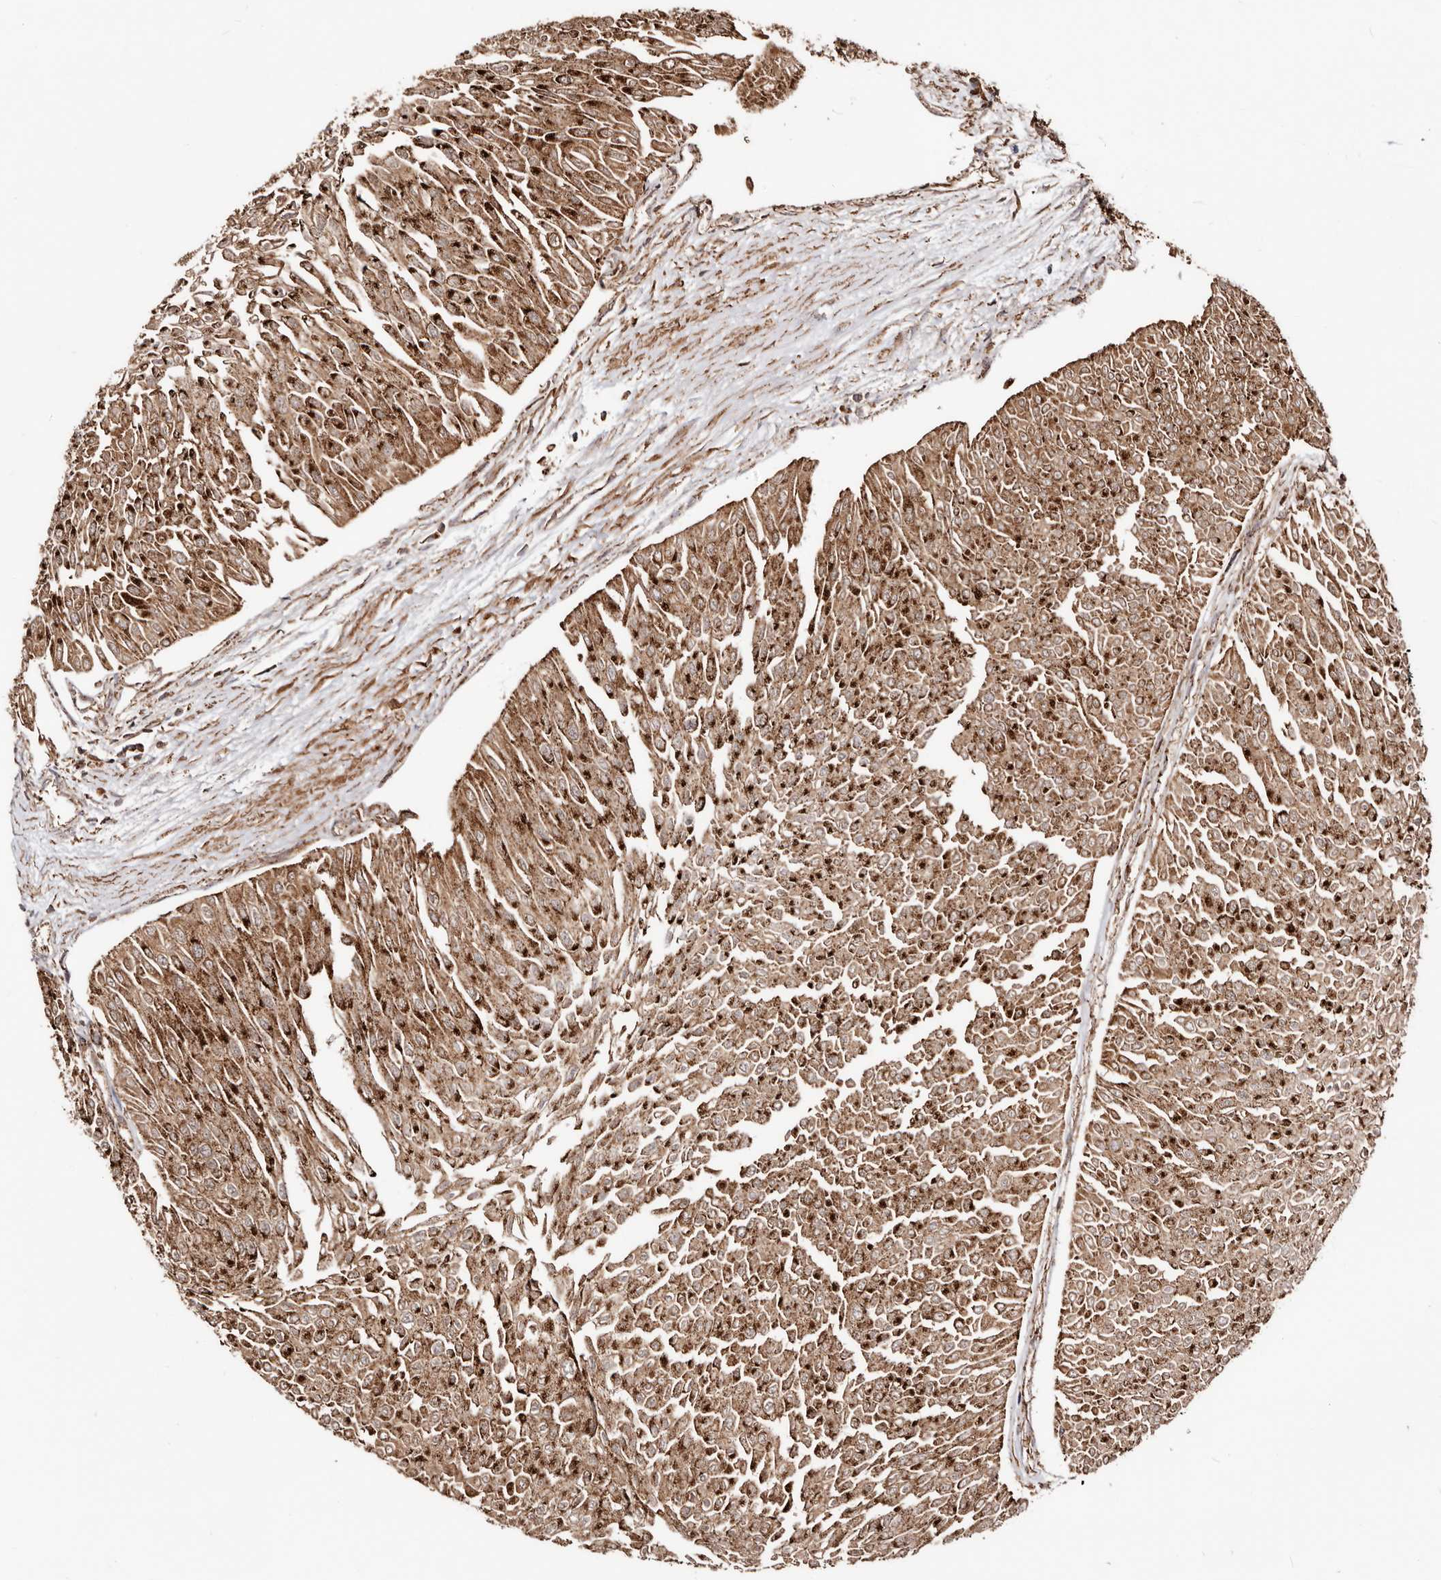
{"staining": {"intensity": "strong", "quantity": ">75%", "location": "cytoplasmic/membranous"}, "tissue": "urothelial cancer", "cell_type": "Tumor cells", "image_type": "cancer", "snomed": [{"axis": "morphology", "description": "Urothelial carcinoma, Low grade"}, {"axis": "topography", "description": "Urinary bladder"}], "caption": "A high amount of strong cytoplasmic/membranous staining is identified in approximately >75% of tumor cells in urothelial carcinoma (low-grade) tissue.", "gene": "PRKACB", "patient": {"sex": "male", "age": 67}}